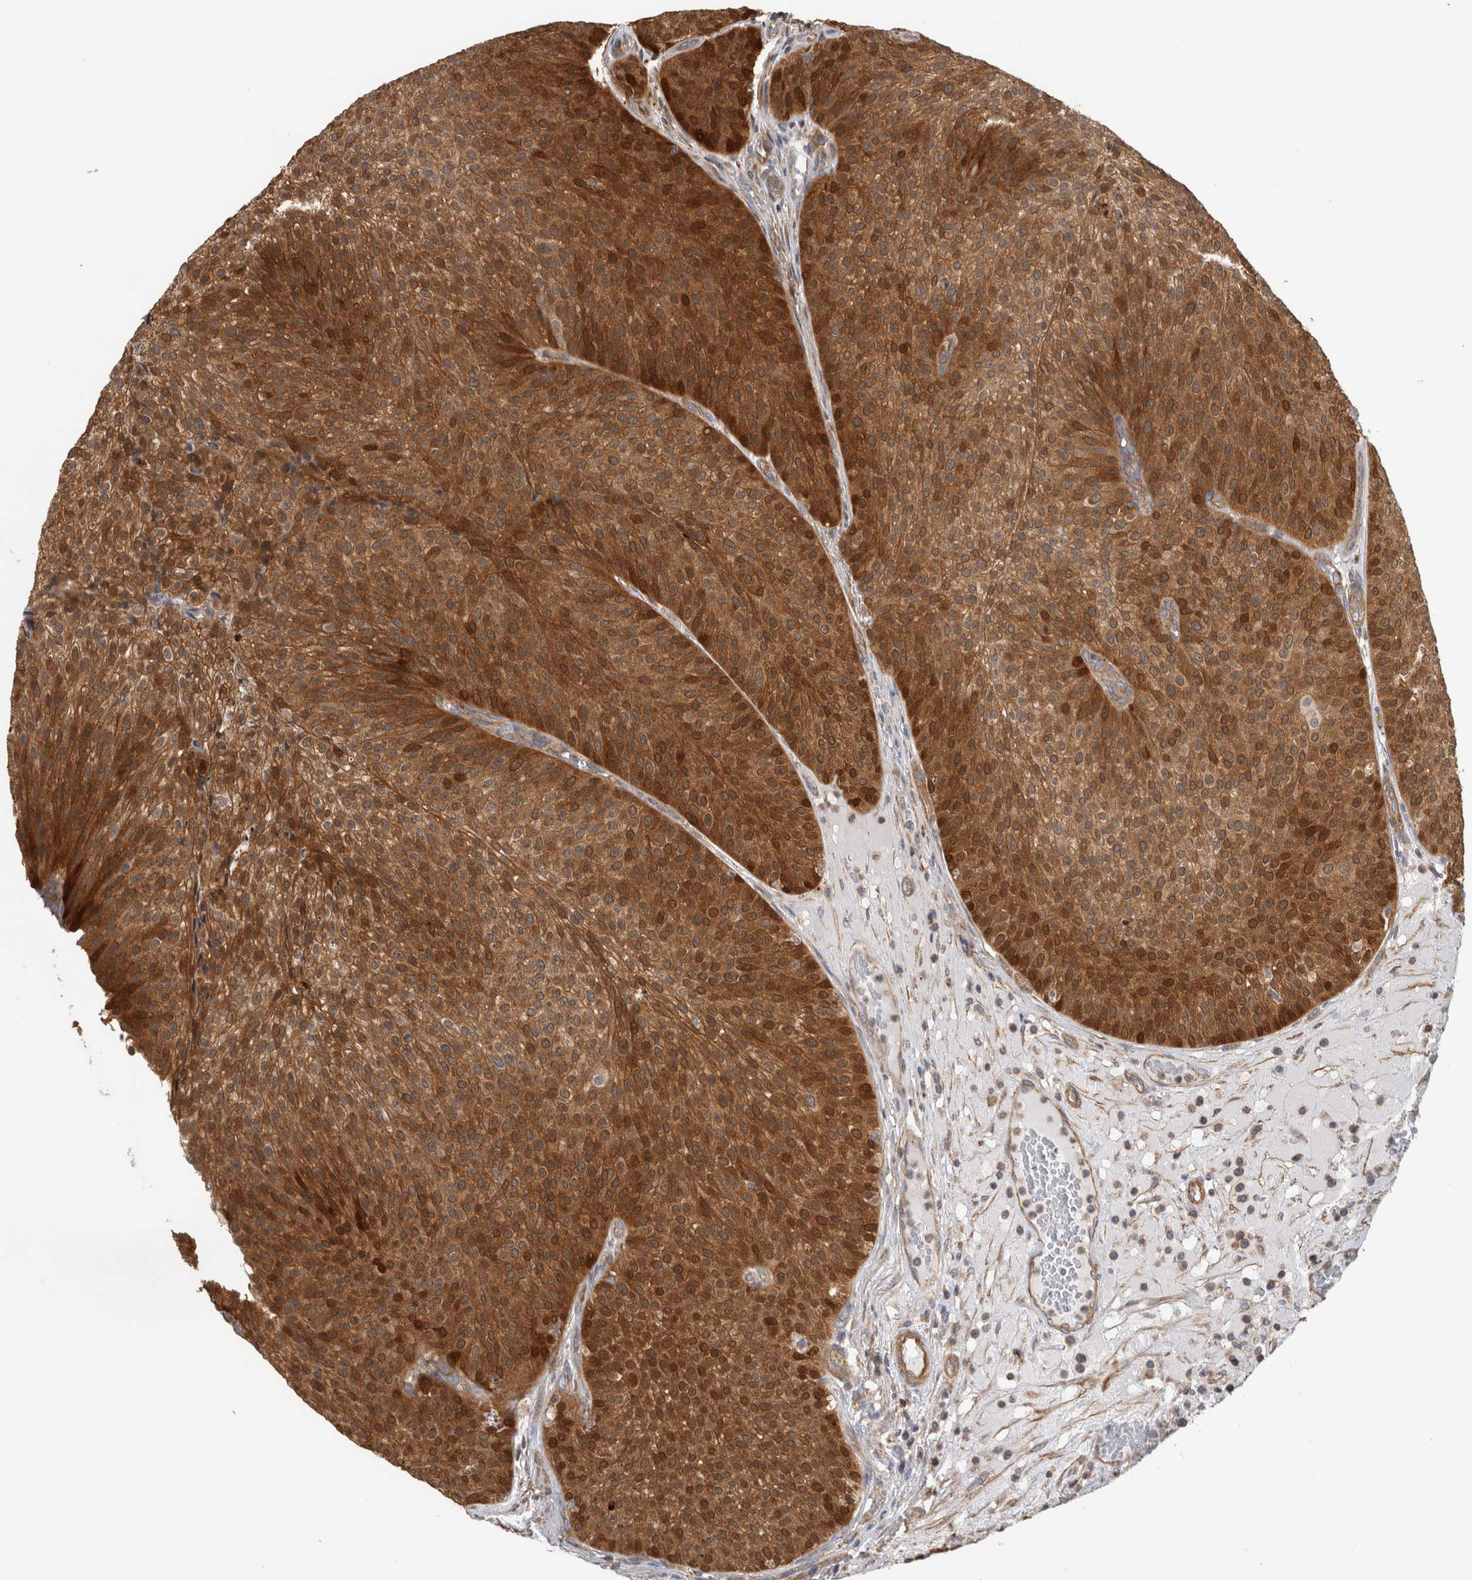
{"staining": {"intensity": "moderate", "quantity": ">75%", "location": "cytoplasmic/membranous,nuclear"}, "tissue": "urothelial cancer", "cell_type": "Tumor cells", "image_type": "cancer", "snomed": [{"axis": "morphology", "description": "Normal tissue, NOS"}, {"axis": "morphology", "description": "Urothelial carcinoma, Low grade"}, {"axis": "topography", "description": "Smooth muscle"}, {"axis": "topography", "description": "Urinary bladder"}], "caption": "A high-resolution image shows IHC staining of urothelial carcinoma (low-grade), which exhibits moderate cytoplasmic/membranous and nuclear positivity in about >75% of tumor cells.", "gene": "SFXN2", "patient": {"sex": "male", "age": 60}}